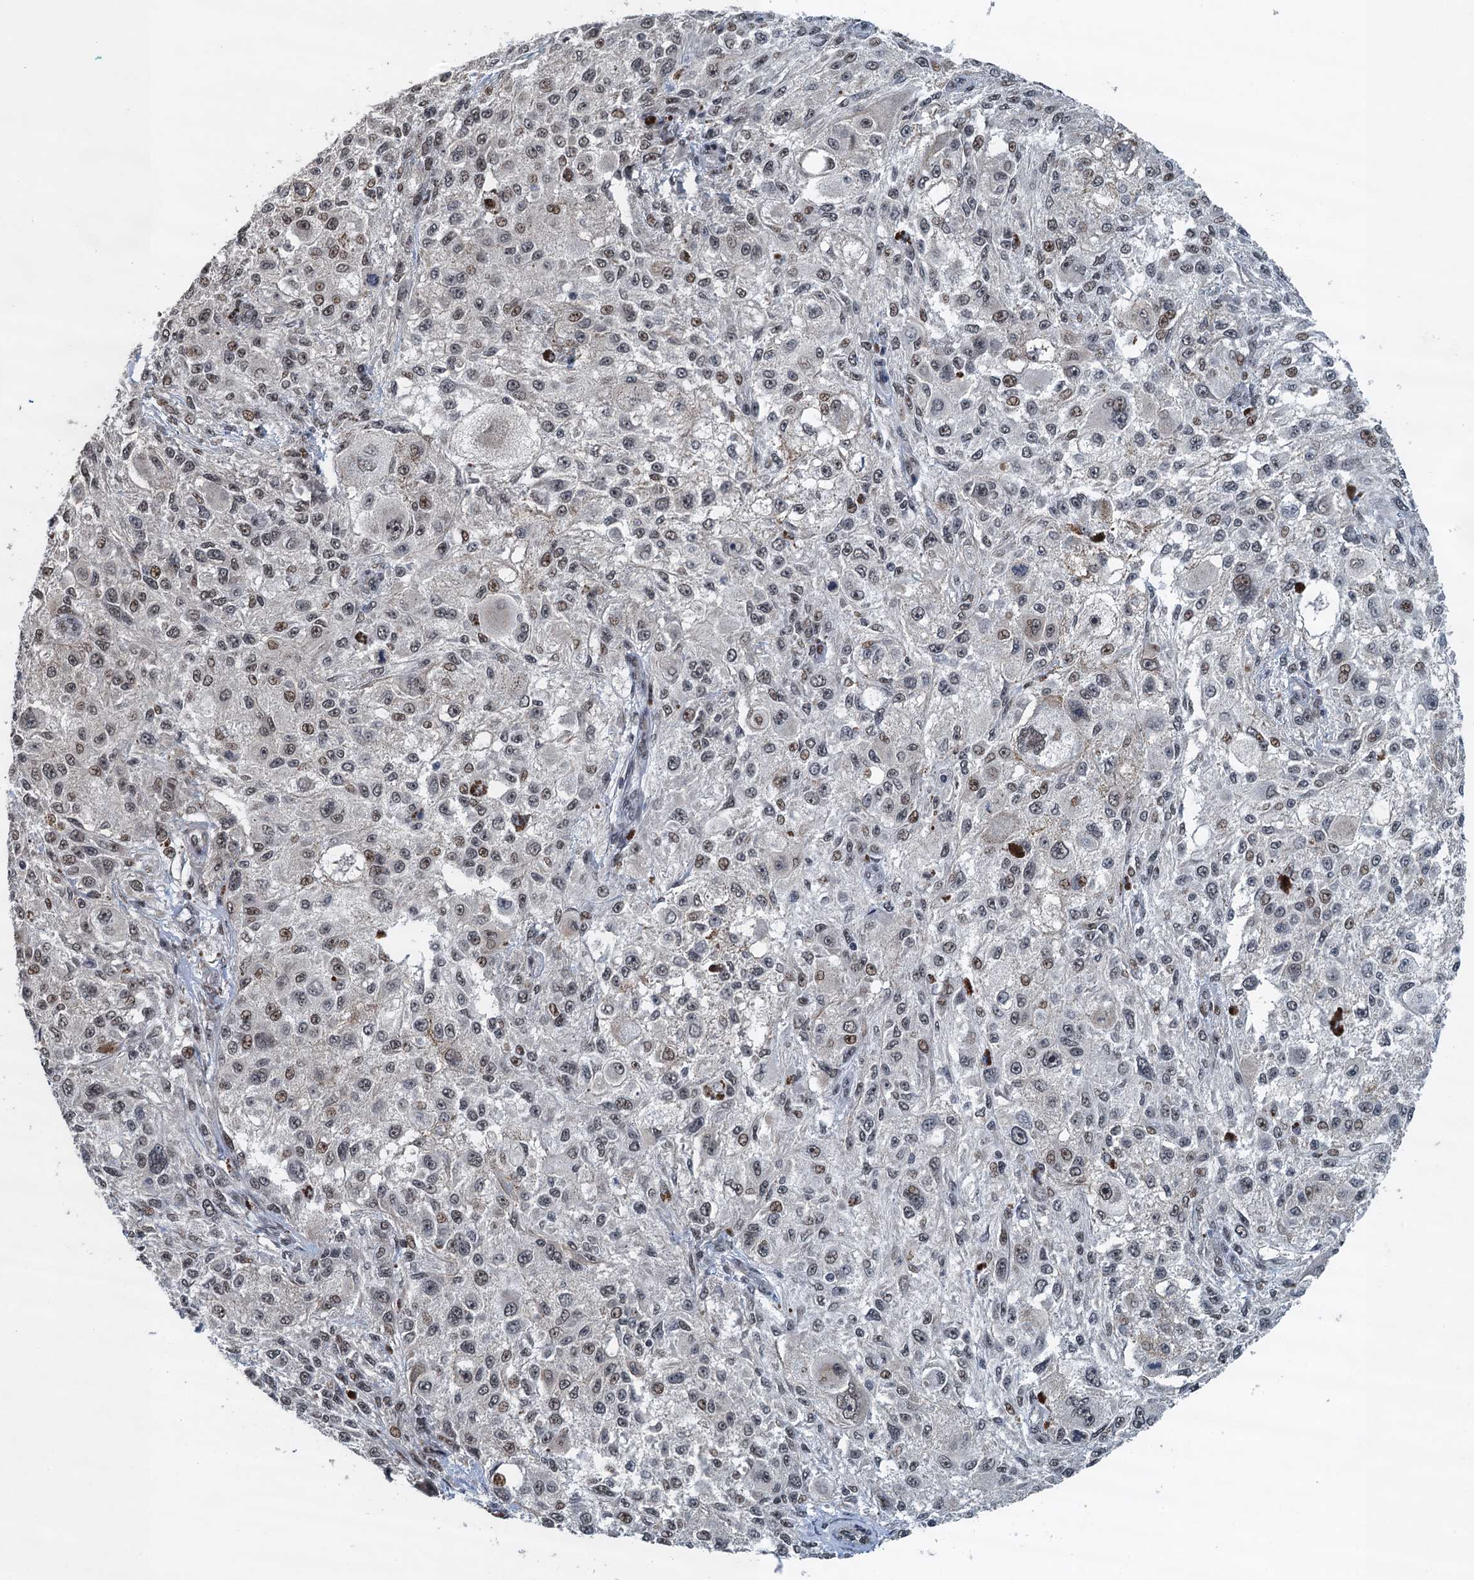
{"staining": {"intensity": "moderate", "quantity": "25%-75%", "location": "nuclear"}, "tissue": "melanoma", "cell_type": "Tumor cells", "image_type": "cancer", "snomed": [{"axis": "morphology", "description": "Necrosis, NOS"}, {"axis": "morphology", "description": "Malignant melanoma, NOS"}, {"axis": "topography", "description": "Skin"}], "caption": "Immunohistochemical staining of human malignant melanoma displays moderate nuclear protein staining in approximately 25%-75% of tumor cells.", "gene": "MTA3", "patient": {"sex": "female", "age": 87}}